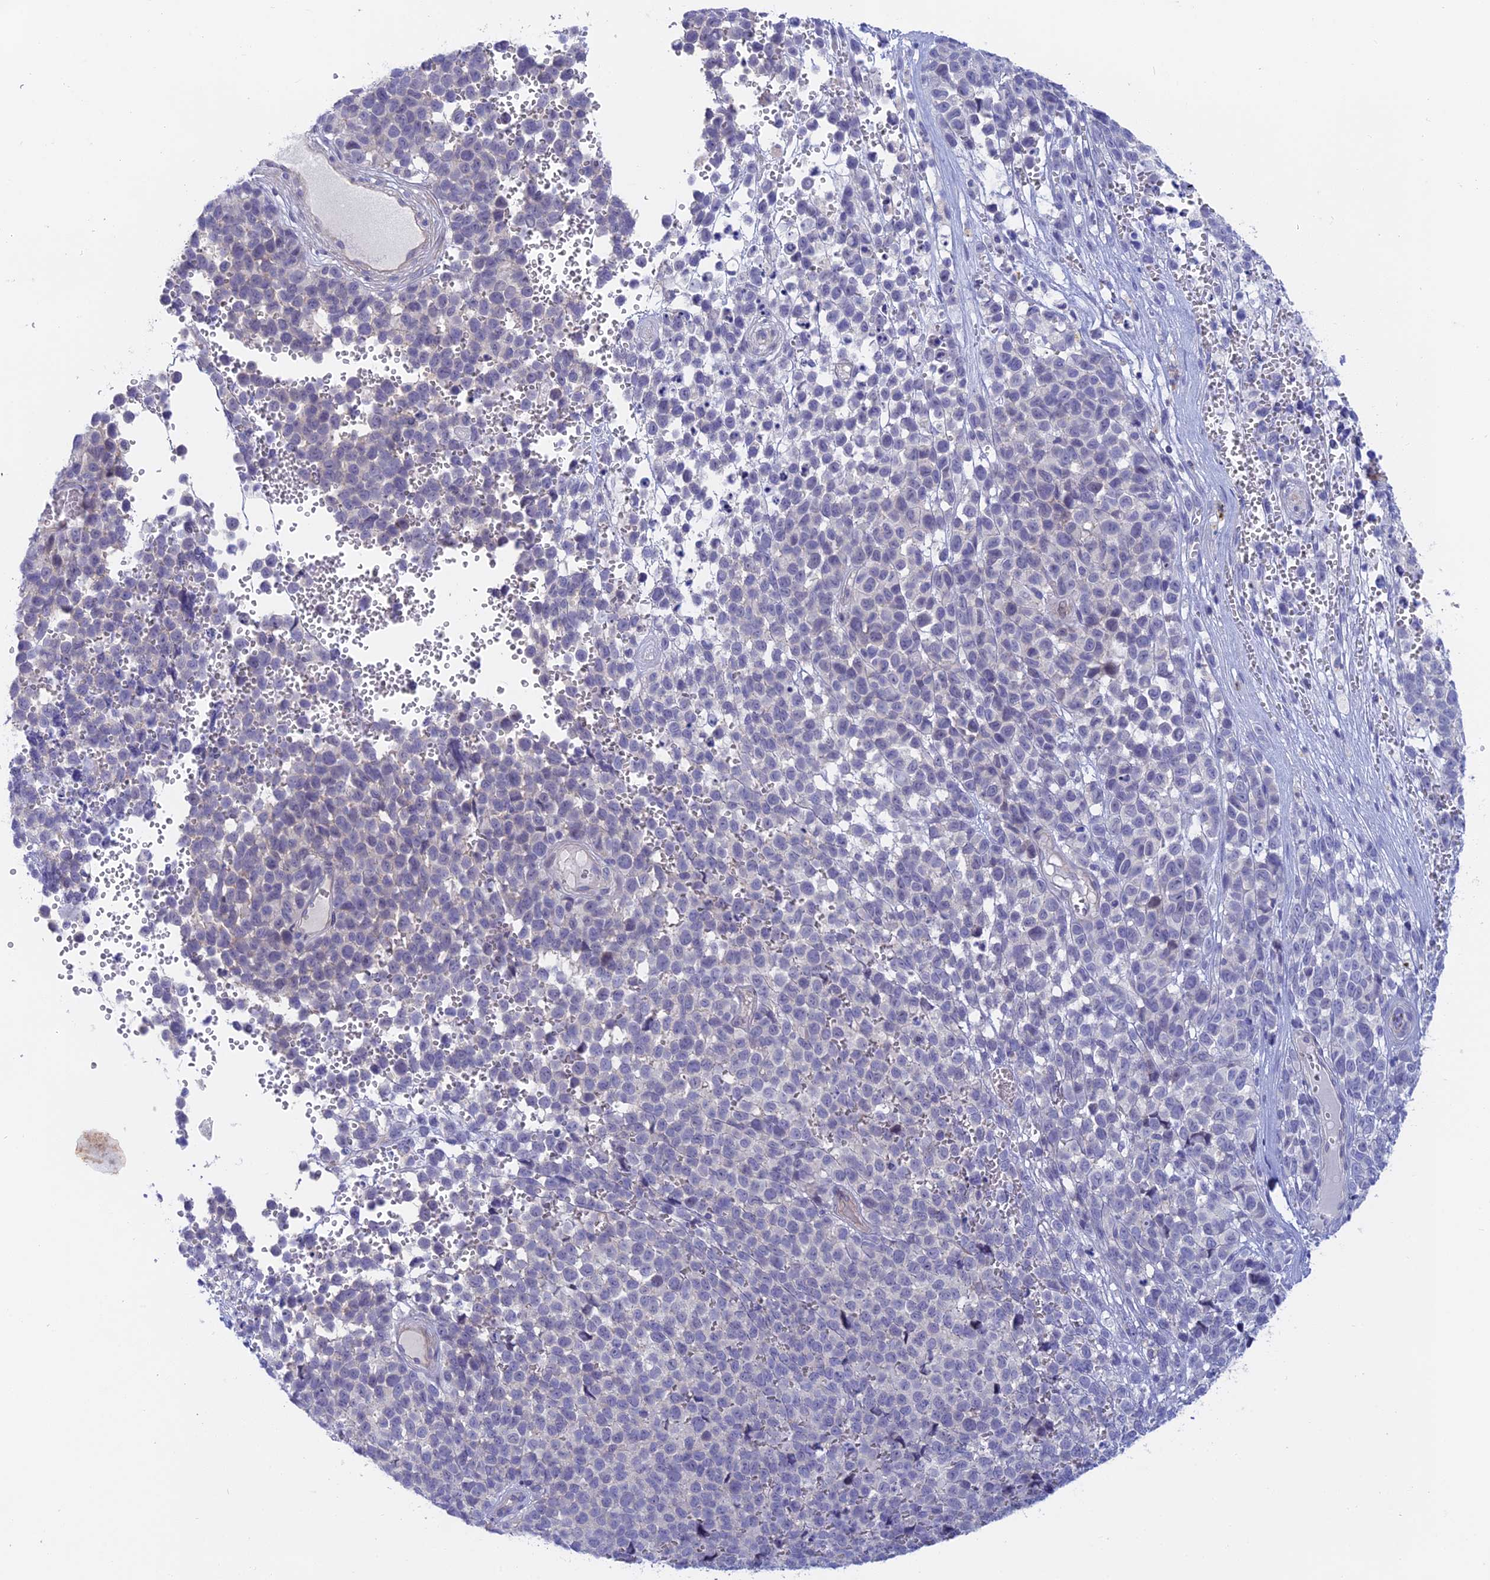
{"staining": {"intensity": "negative", "quantity": "none", "location": "none"}, "tissue": "melanoma", "cell_type": "Tumor cells", "image_type": "cancer", "snomed": [{"axis": "morphology", "description": "Malignant melanoma, NOS"}, {"axis": "topography", "description": "Nose, NOS"}], "caption": "An IHC photomicrograph of melanoma is shown. There is no staining in tumor cells of melanoma. (DAB immunohistochemistry (IHC), high magnification).", "gene": "GLB1L", "patient": {"sex": "female", "age": 48}}